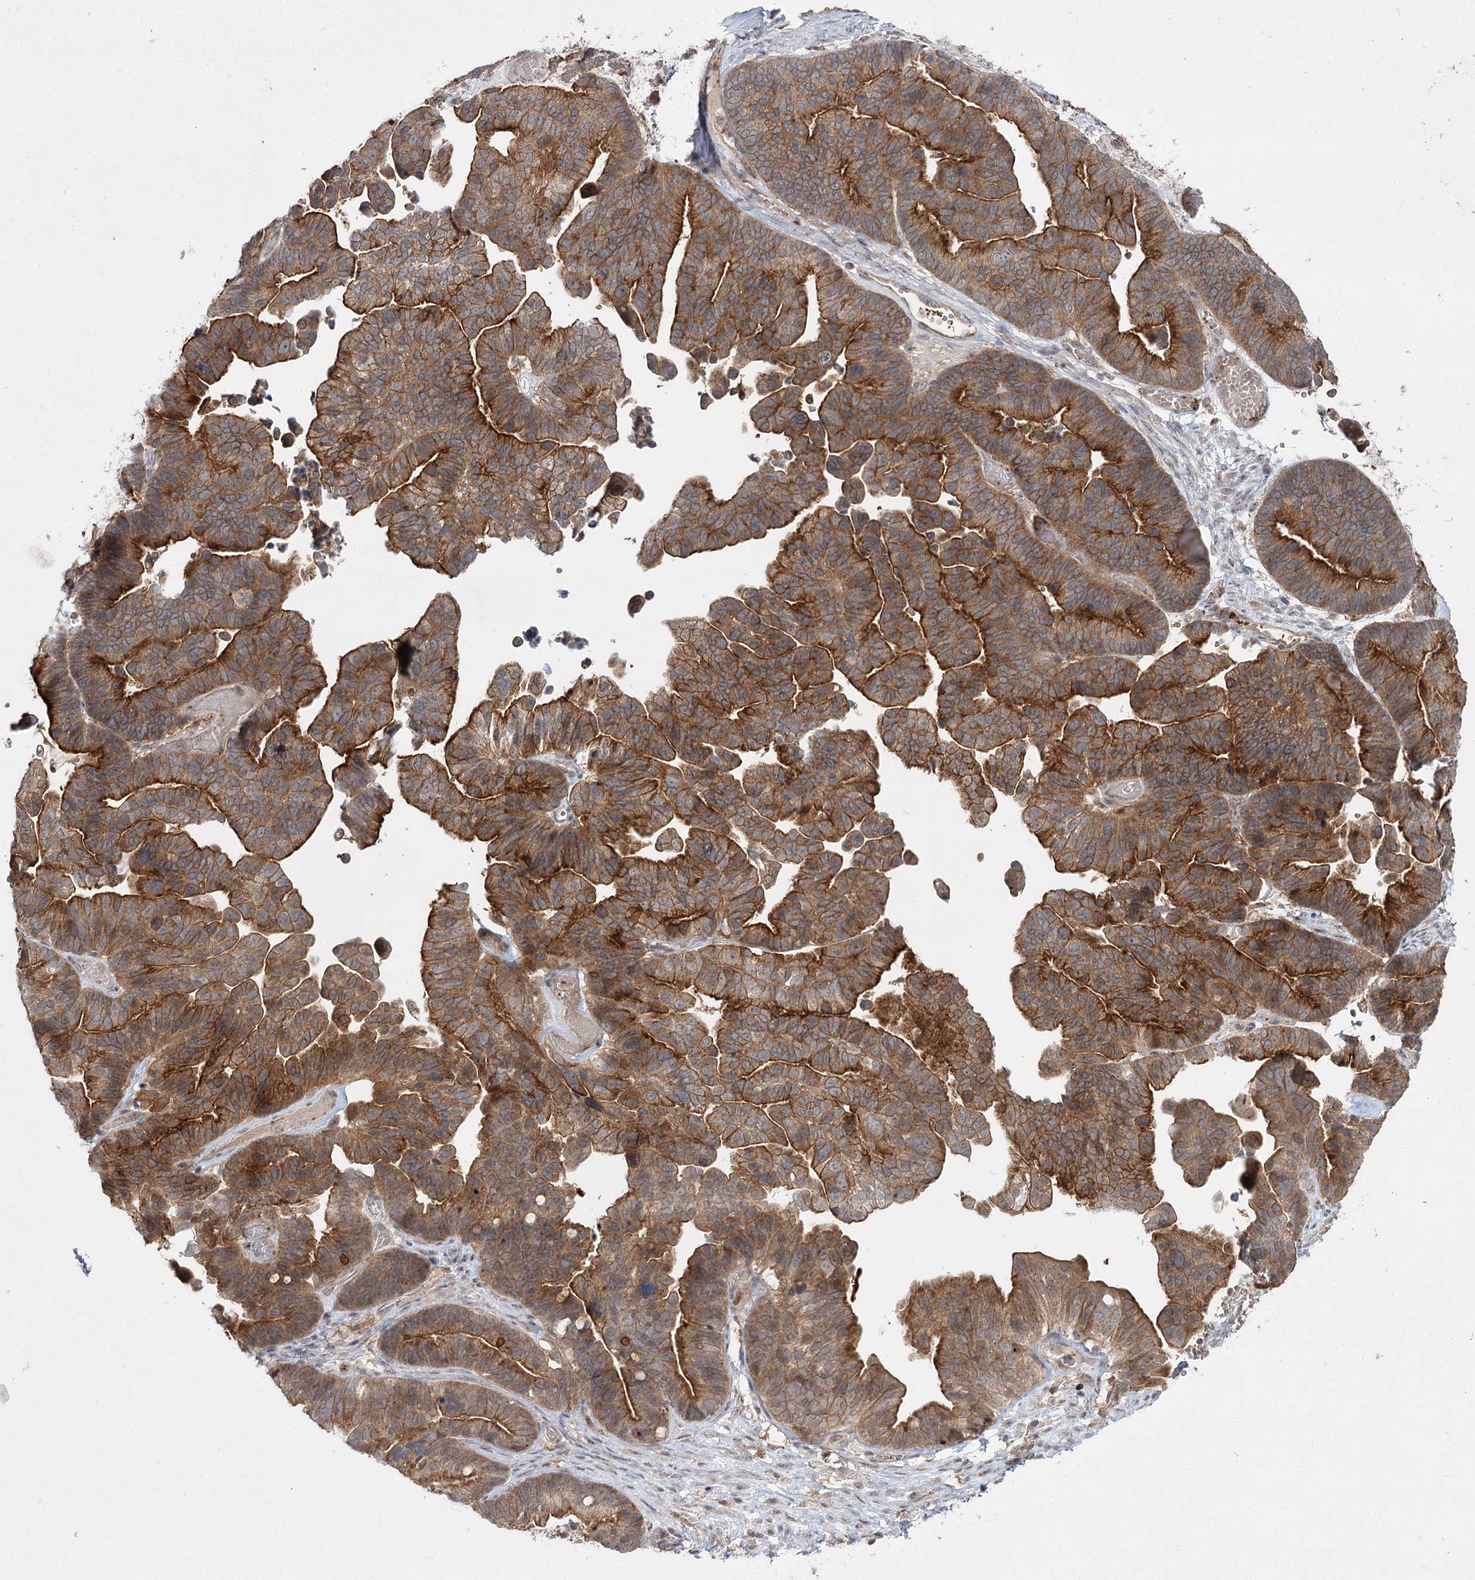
{"staining": {"intensity": "strong", "quantity": ">75%", "location": "cytoplasmic/membranous"}, "tissue": "ovarian cancer", "cell_type": "Tumor cells", "image_type": "cancer", "snomed": [{"axis": "morphology", "description": "Cystadenocarcinoma, serous, NOS"}, {"axis": "topography", "description": "Ovary"}], "caption": "Immunohistochemical staining of ovarian cancer exhibits high levels of strong cytoplasmic/membranous protein expression in approximately >75% of tumor cells.", "gene": "WDR44", "patient": {"sex": "female", "age": 56}}